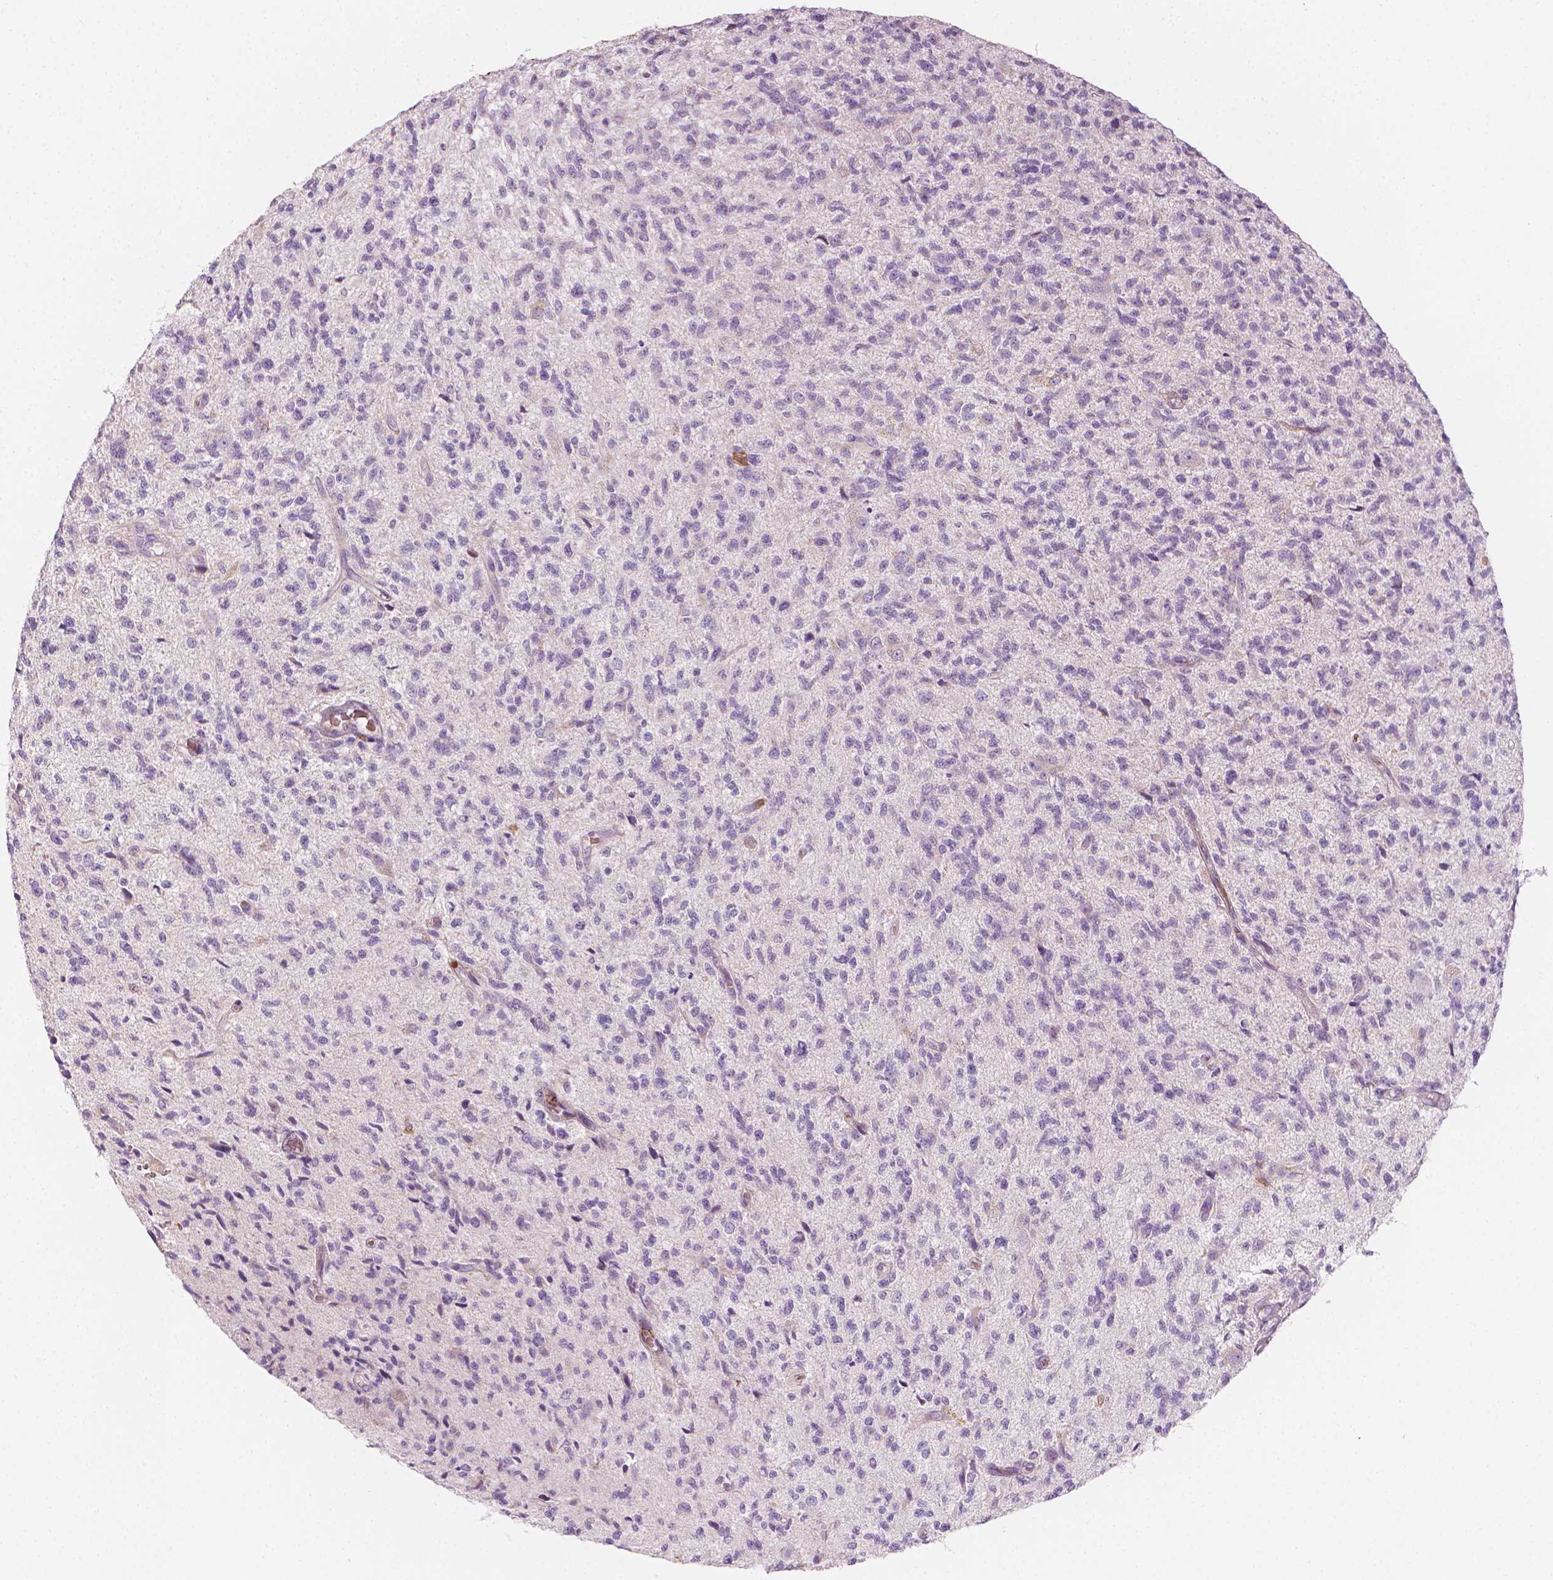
{"staining": {"intensity": "negative", "quantity": "none", "location": "none"}, "tissue": "glioma", "cell_type": "Tumor cells", "image_type": "cancer", "snomed": [{"axis": "morphology", "description": "Glioma, malignant, High grade"}, {"axis": "topography", "description": "Brain"}], "caption": "Immunohistochemical staining of malignant high-grade glioma shows no significant positivity in tumor cells.", "gene": "CES1", "patient": {"sex": "male", "age": 56}}